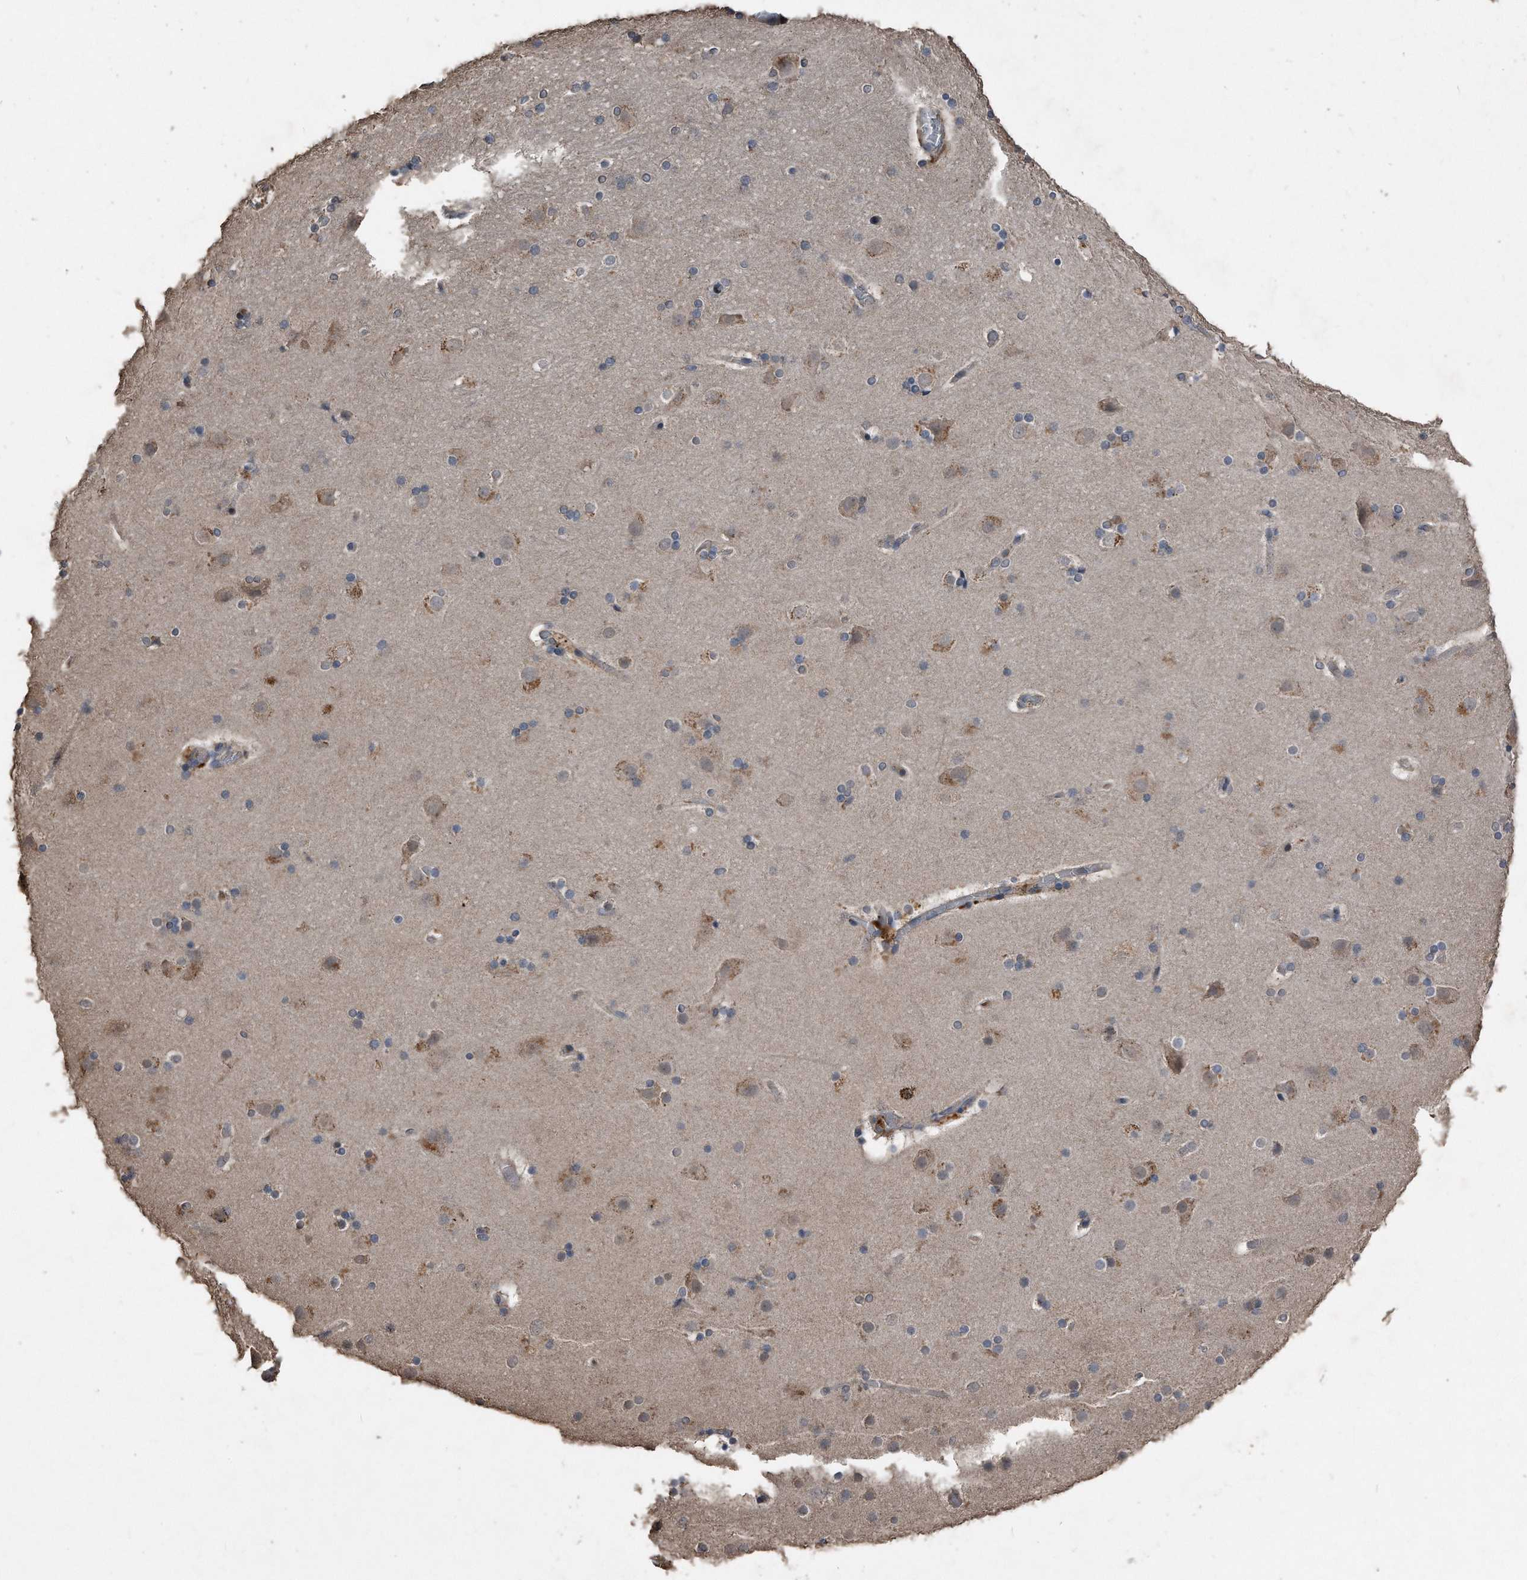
{"staining": {"intensity": "negative", "quantity": "none", "location": "none"}, "tissue": "cerebral cortex", "cell_type": "Endothelial cells", "image_type": "normal", "snomed": [{"axis": "morphology", "description": "Normal tissue, NOS"}, {"axis": "topography", "description": "Cerebral cortex"}], "caption": "The IHC image has no significant positivity in endothelial cells of cerebral cortex.", "gene": "ANKRD10", "patient": {"sex": "male", "age": 57}}